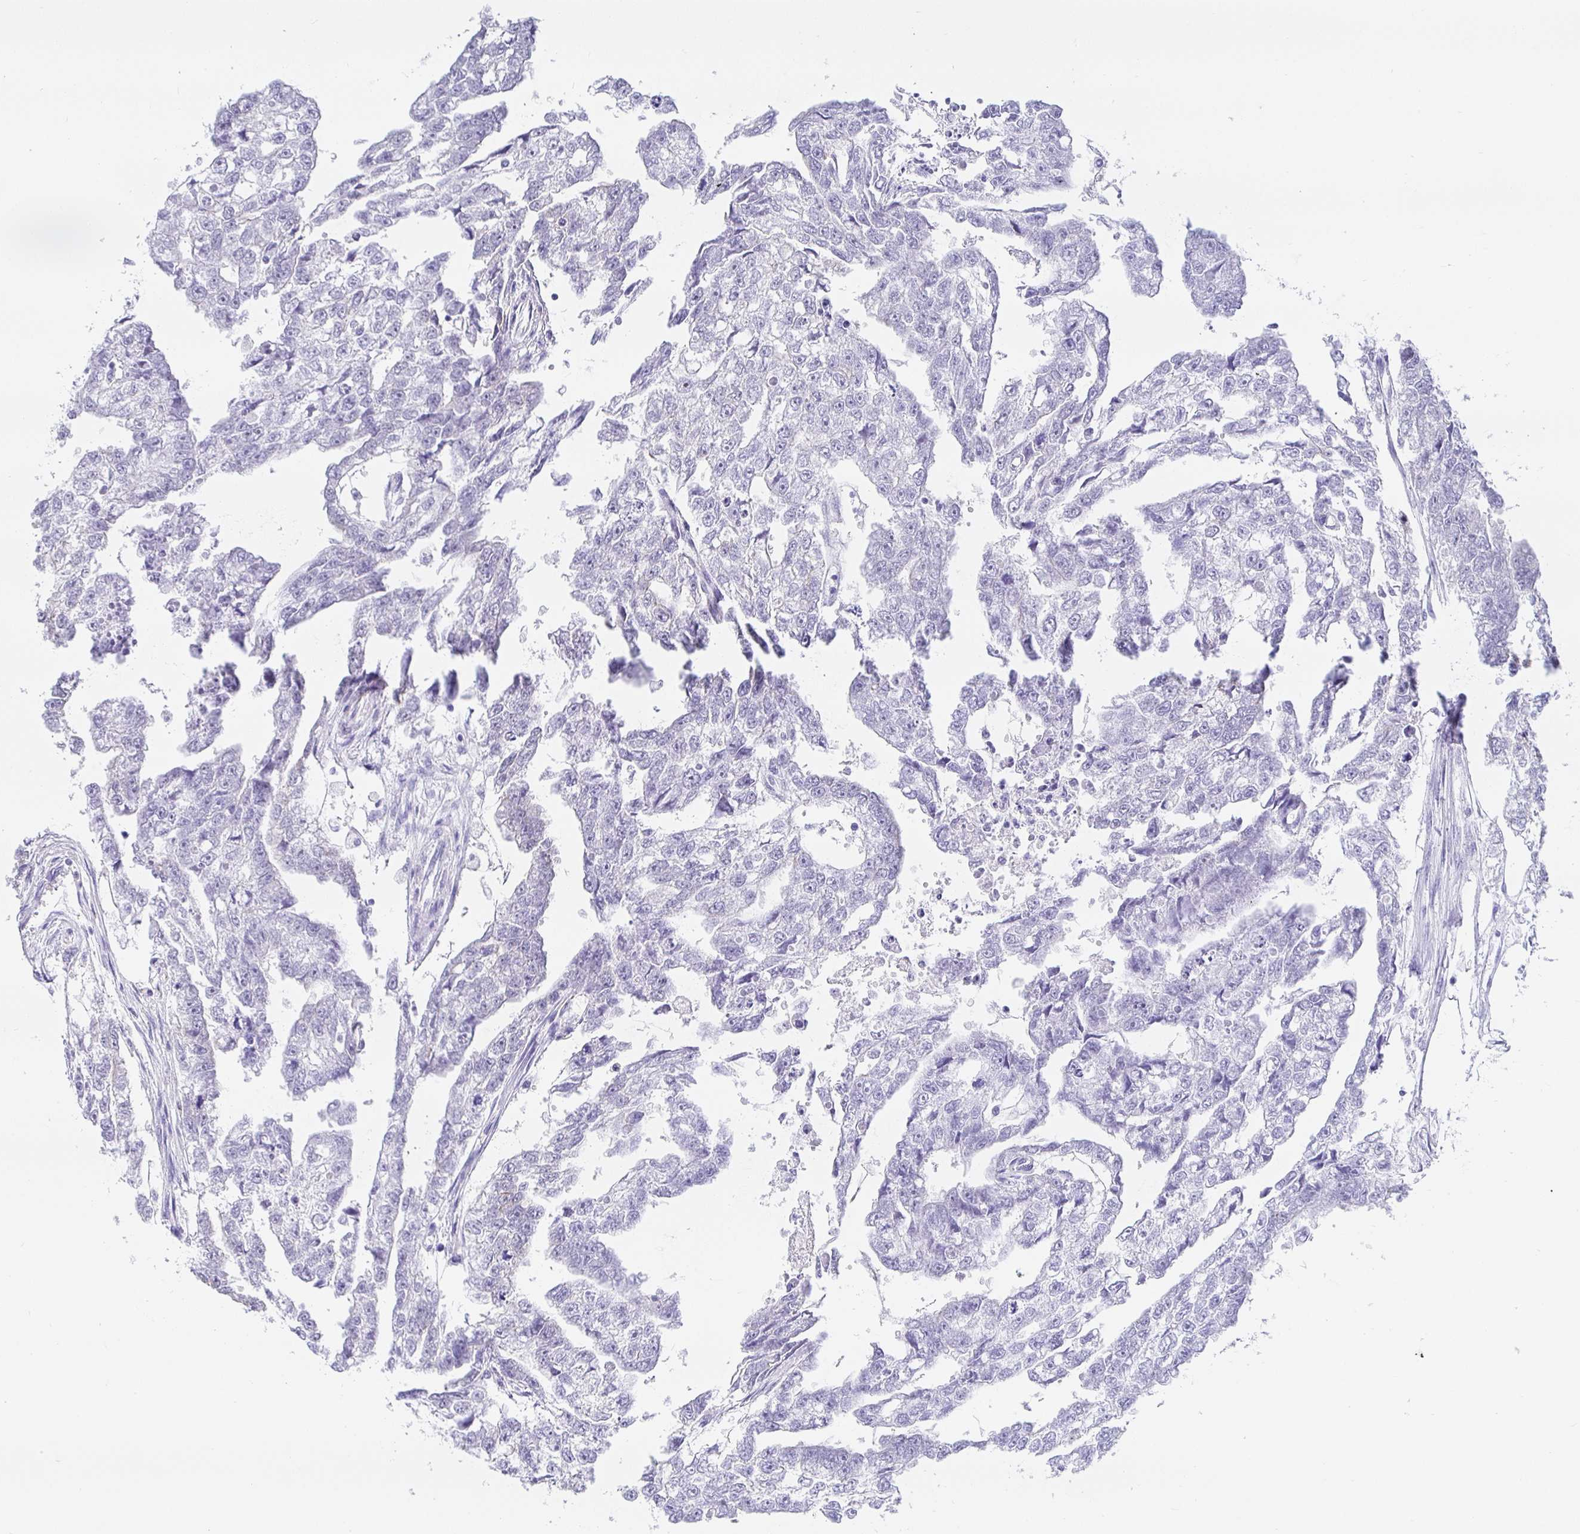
{"staining": {"intensity": "negative", "quantity": "none", "location": "none"}, "tissue": "testis cancer", "cell_type": "Tumor cells", "image_type": "cancer", "snomed": [{"axis": "morphology", "description": "Carcinoma, Embryonal, NOS"}, {"axis": "morphology", "description": "Teratoma, malignant, NOS"}, {"axis": "topography", "description": "Testis"}], "caption": "Immunohistochemistry (IHC) photomicrograph of neoplastic tissue: human testis teratoma (malignant) stained with DAB displays no significant protein positivity in tumor cells.", "gene": "EZHIP", "patient": {"sex": "male", "age": 44}}